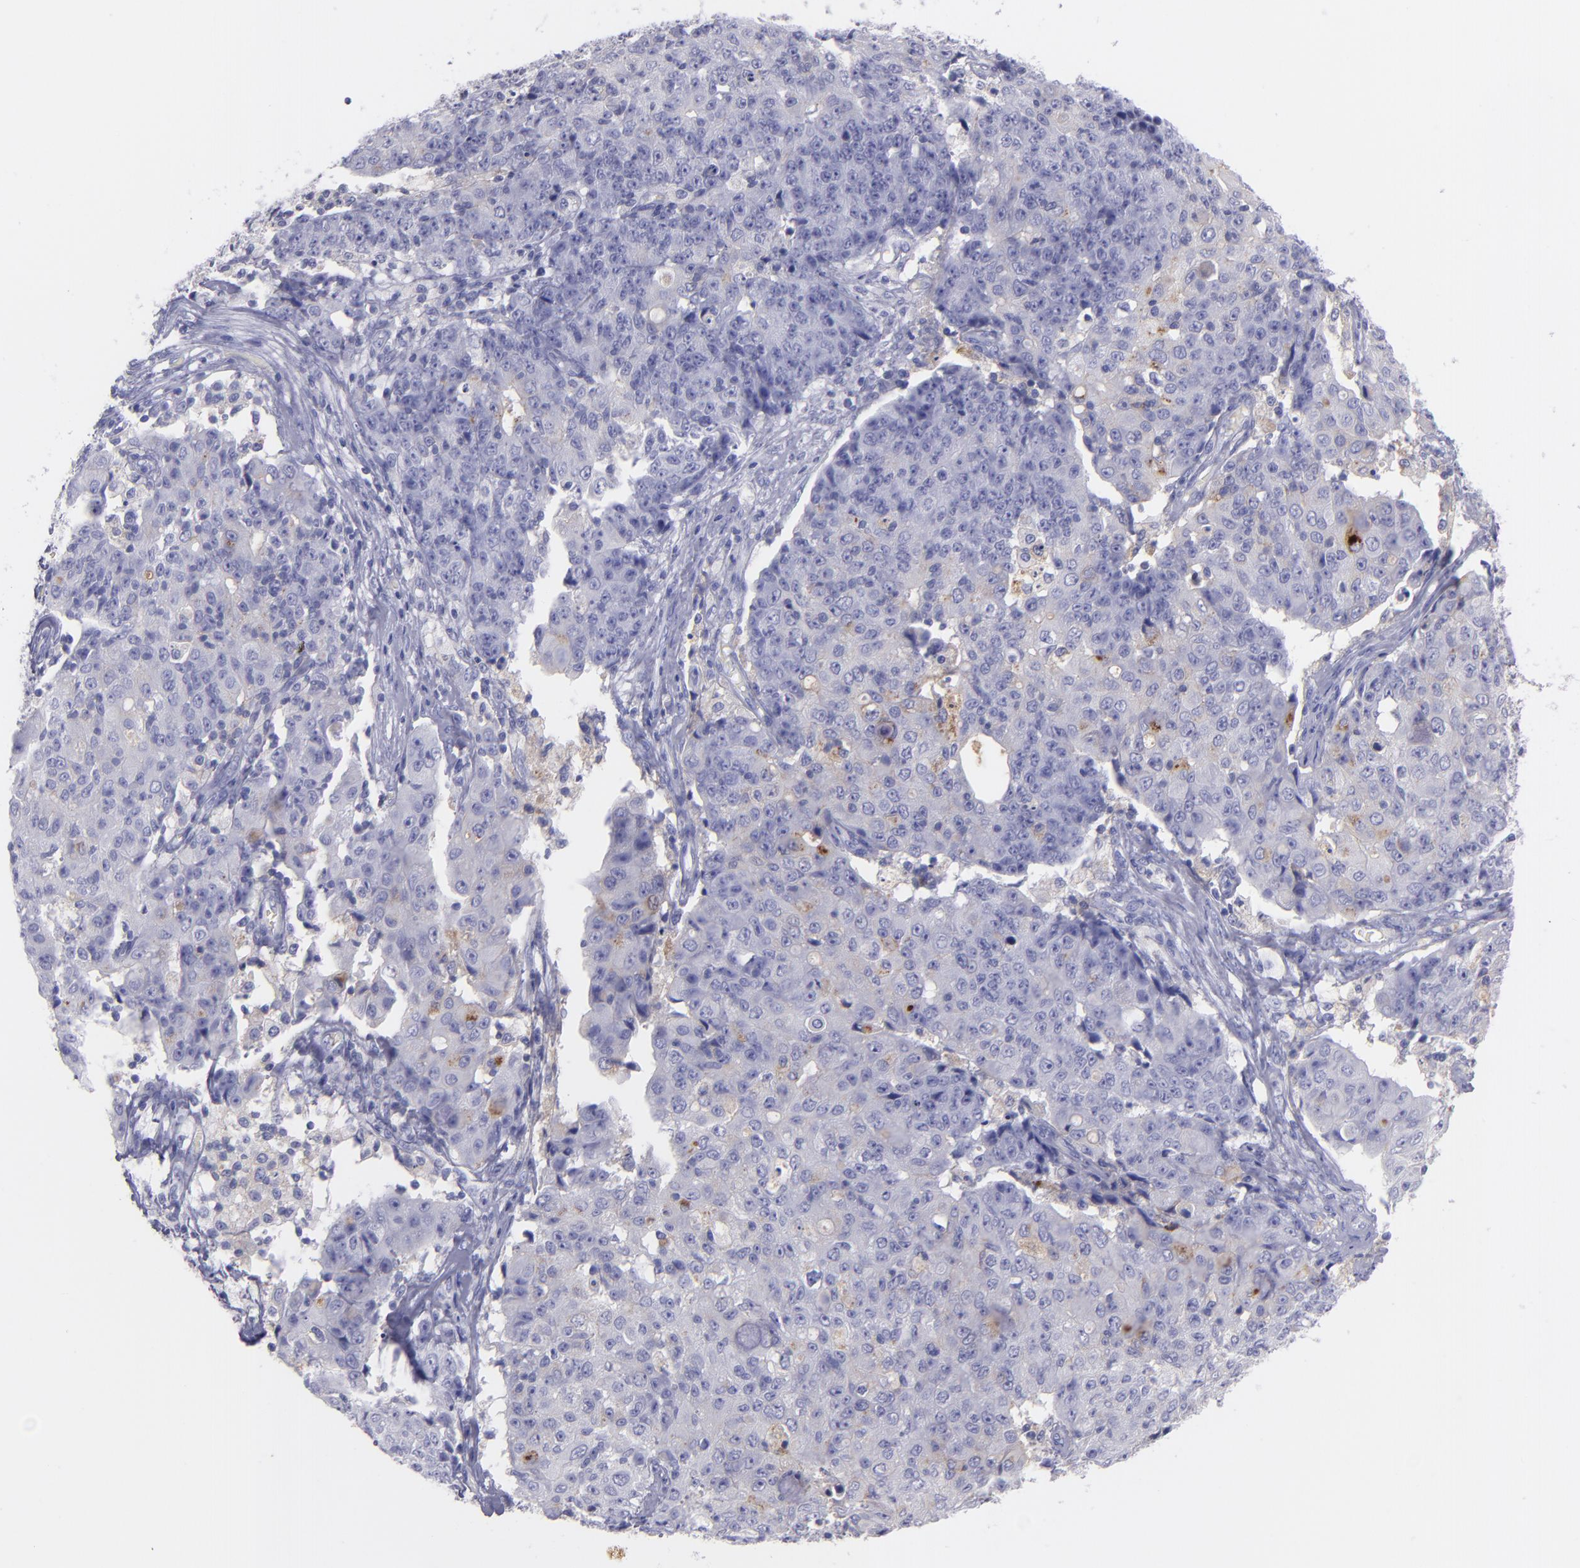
{"staining": {"intensity": "negative", "quantity": "none", "location": "none"}, "tissue": "ovarian cancer", "cell_type": "Tumor cells", "image_type": "cancer", "snomed": [{"axis": "morphology", "description": "Carcinoma, endometroid"}, {"axis": "topography", "description": "Ovary"}], "caption": "High power microscopy photomicrograph of an immunohistochemistry micrograph of ovarian endometroid carcinoma, revealing no significant expression in tumor cells.", "gene": "CD82", "patient": {"sex": "female", "age": 42}}